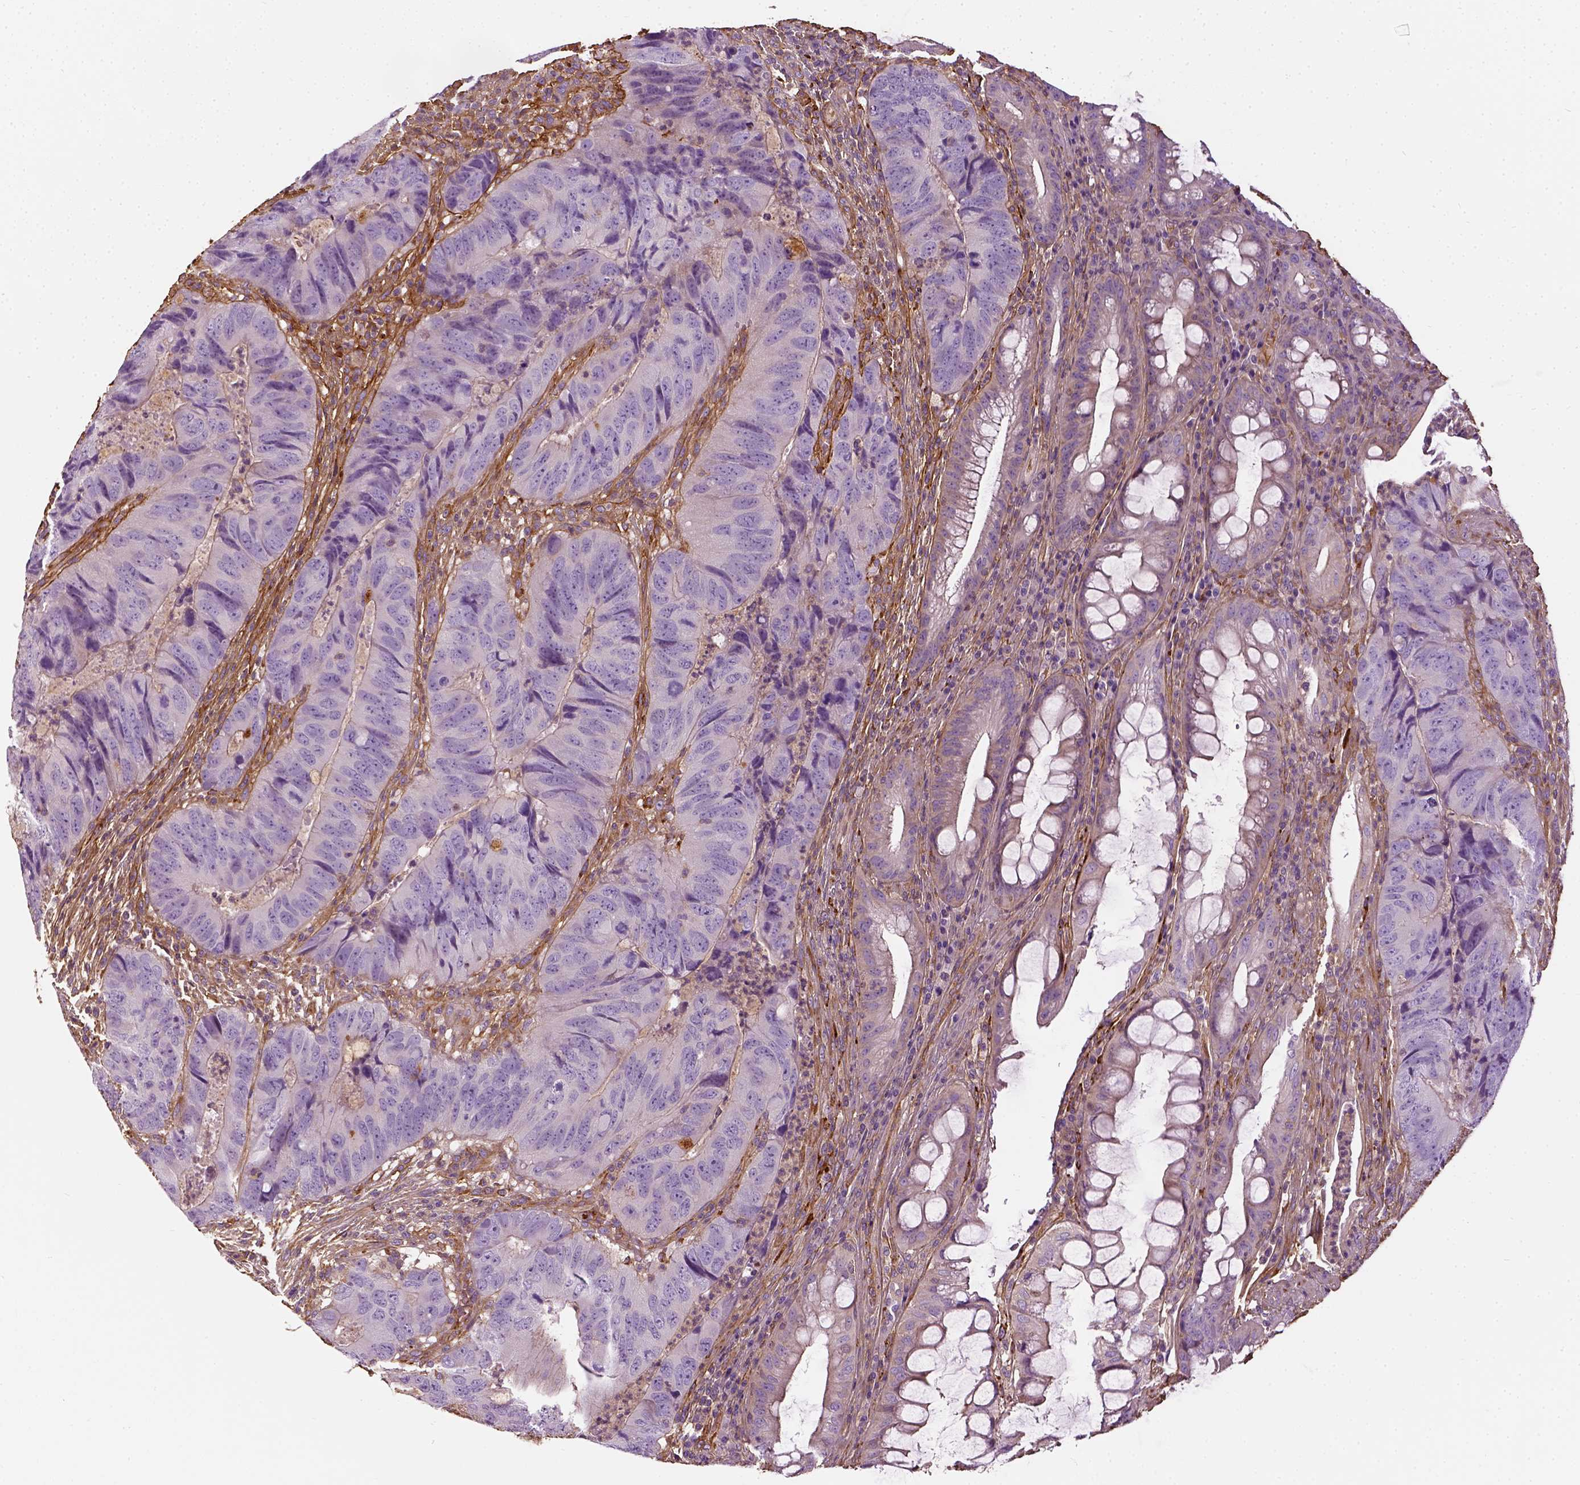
{"staining": {"intensity": "negative", "quantity": "none", "location": "none"}, "tissue": "colorectal cancer", "cell_type": "Tumor cells", "image_type": "cancer", "snomed": [{"axis": "morphology", "description": "Adenocarcinoma, NOS"}, {"axis": "topography", "description": "Colon"}], "caption": "Human colorectal adenocarcinoma stained for a protein using immunohistochemistry exhibits no positivity in tumor cells.", "gene": "COL6A2", "patient": {"sex": "male", "age": 79}}